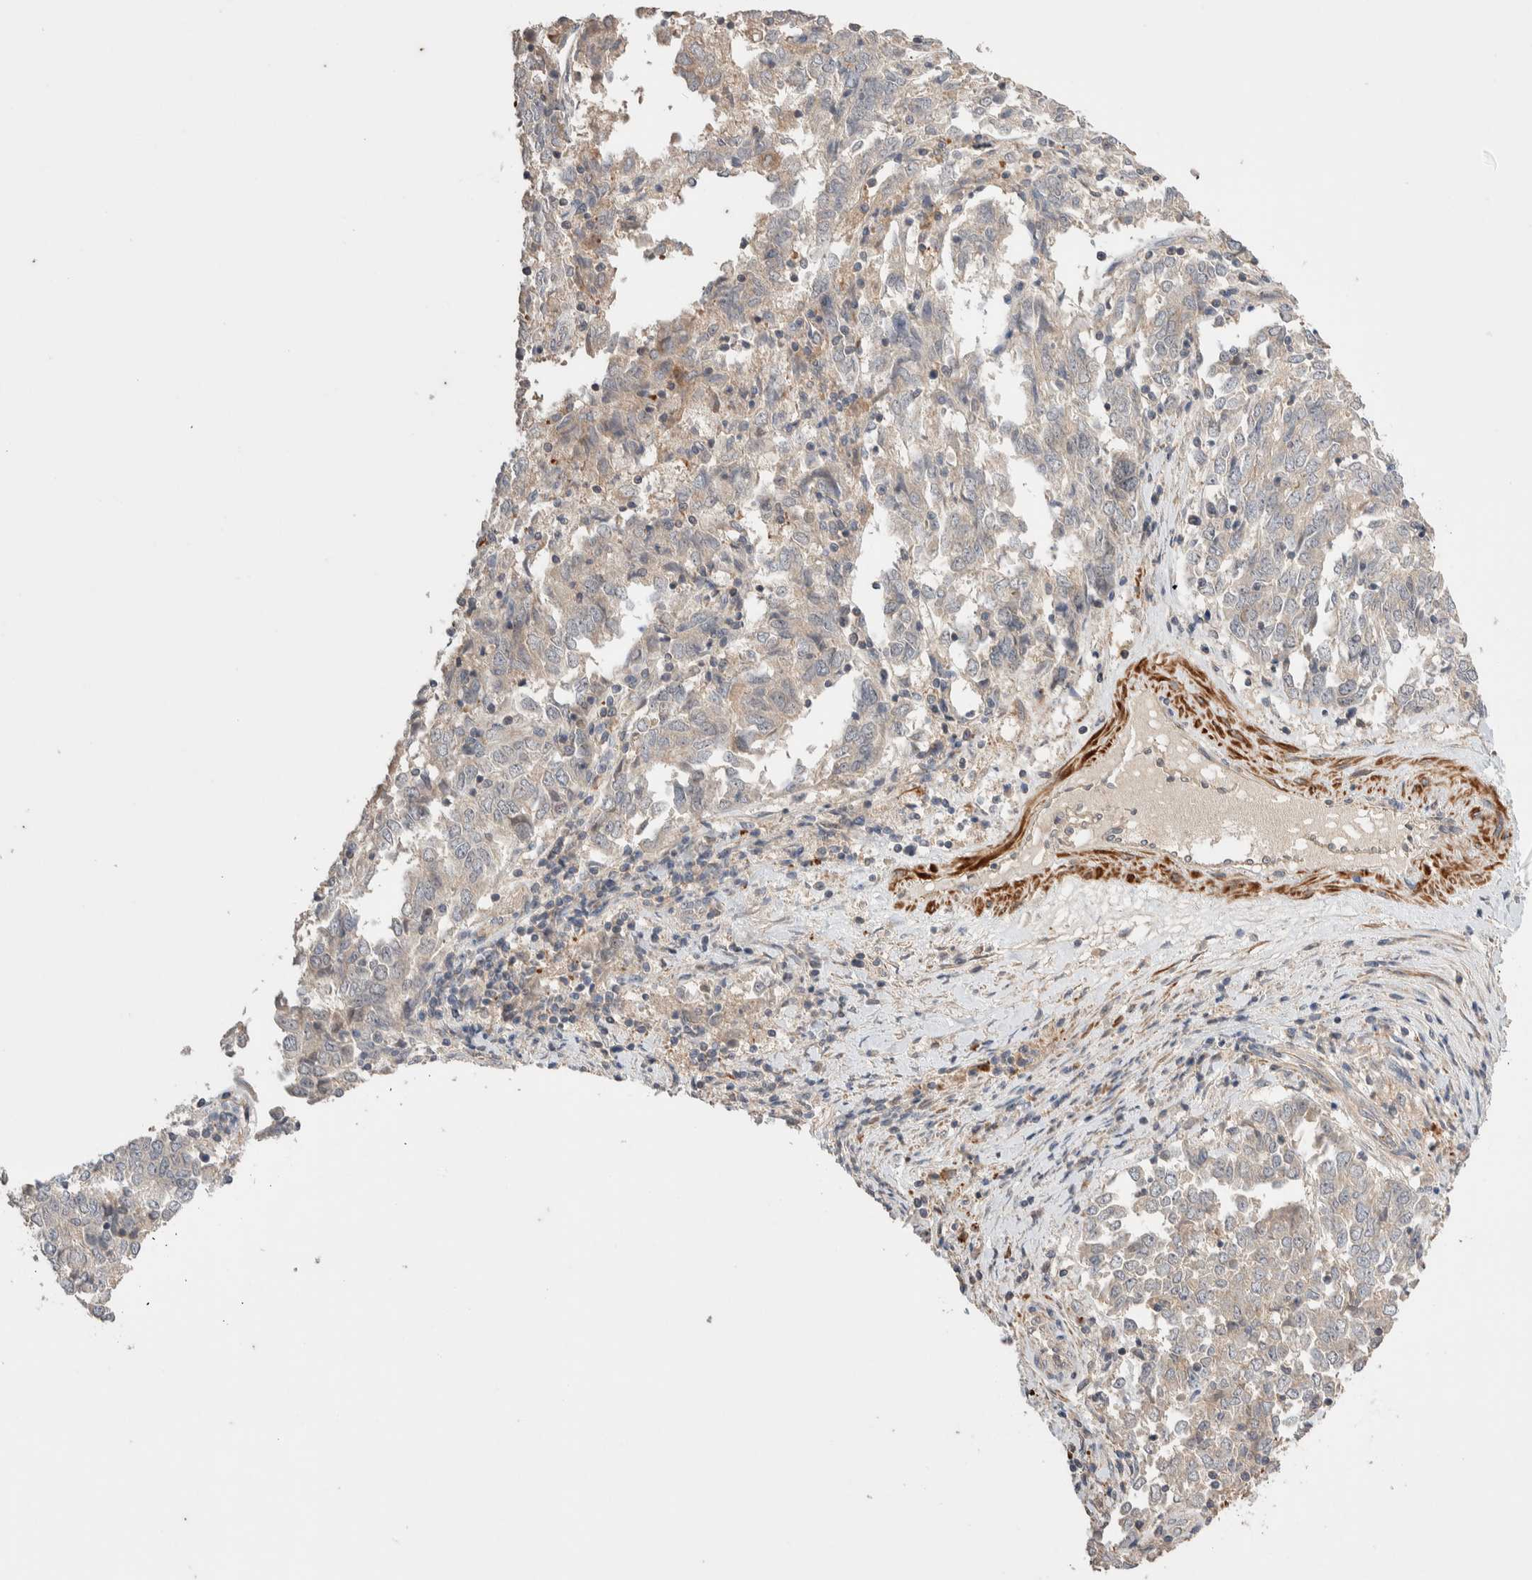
{"staining": {"intensity": "weak", "quantity": "<25%", "location": "cytoplasmic/membranous"}, "tissue": "endometrial cancer", "cell_type": "Tumor cells", "image_type": "cancer", "snomed": [{"axis": "morphology", "description": "Adenocarcinoma, NOS"}, {"axis": "topography", "description": "Endometrium"}], "caption": "IHC photomicrograph of neoplastic tissue: human adenocarcinoma (endometrial) stained with DAB reveals no significant protein positivity in tumor cells. Brightfield microscopy of immunohistochemistry (IHC) stained with DAB (brown) and hematoxylin (blue), captured at high magnification.", "gene": "WDR91", "patient": {"sex": "female", "age": 80}}